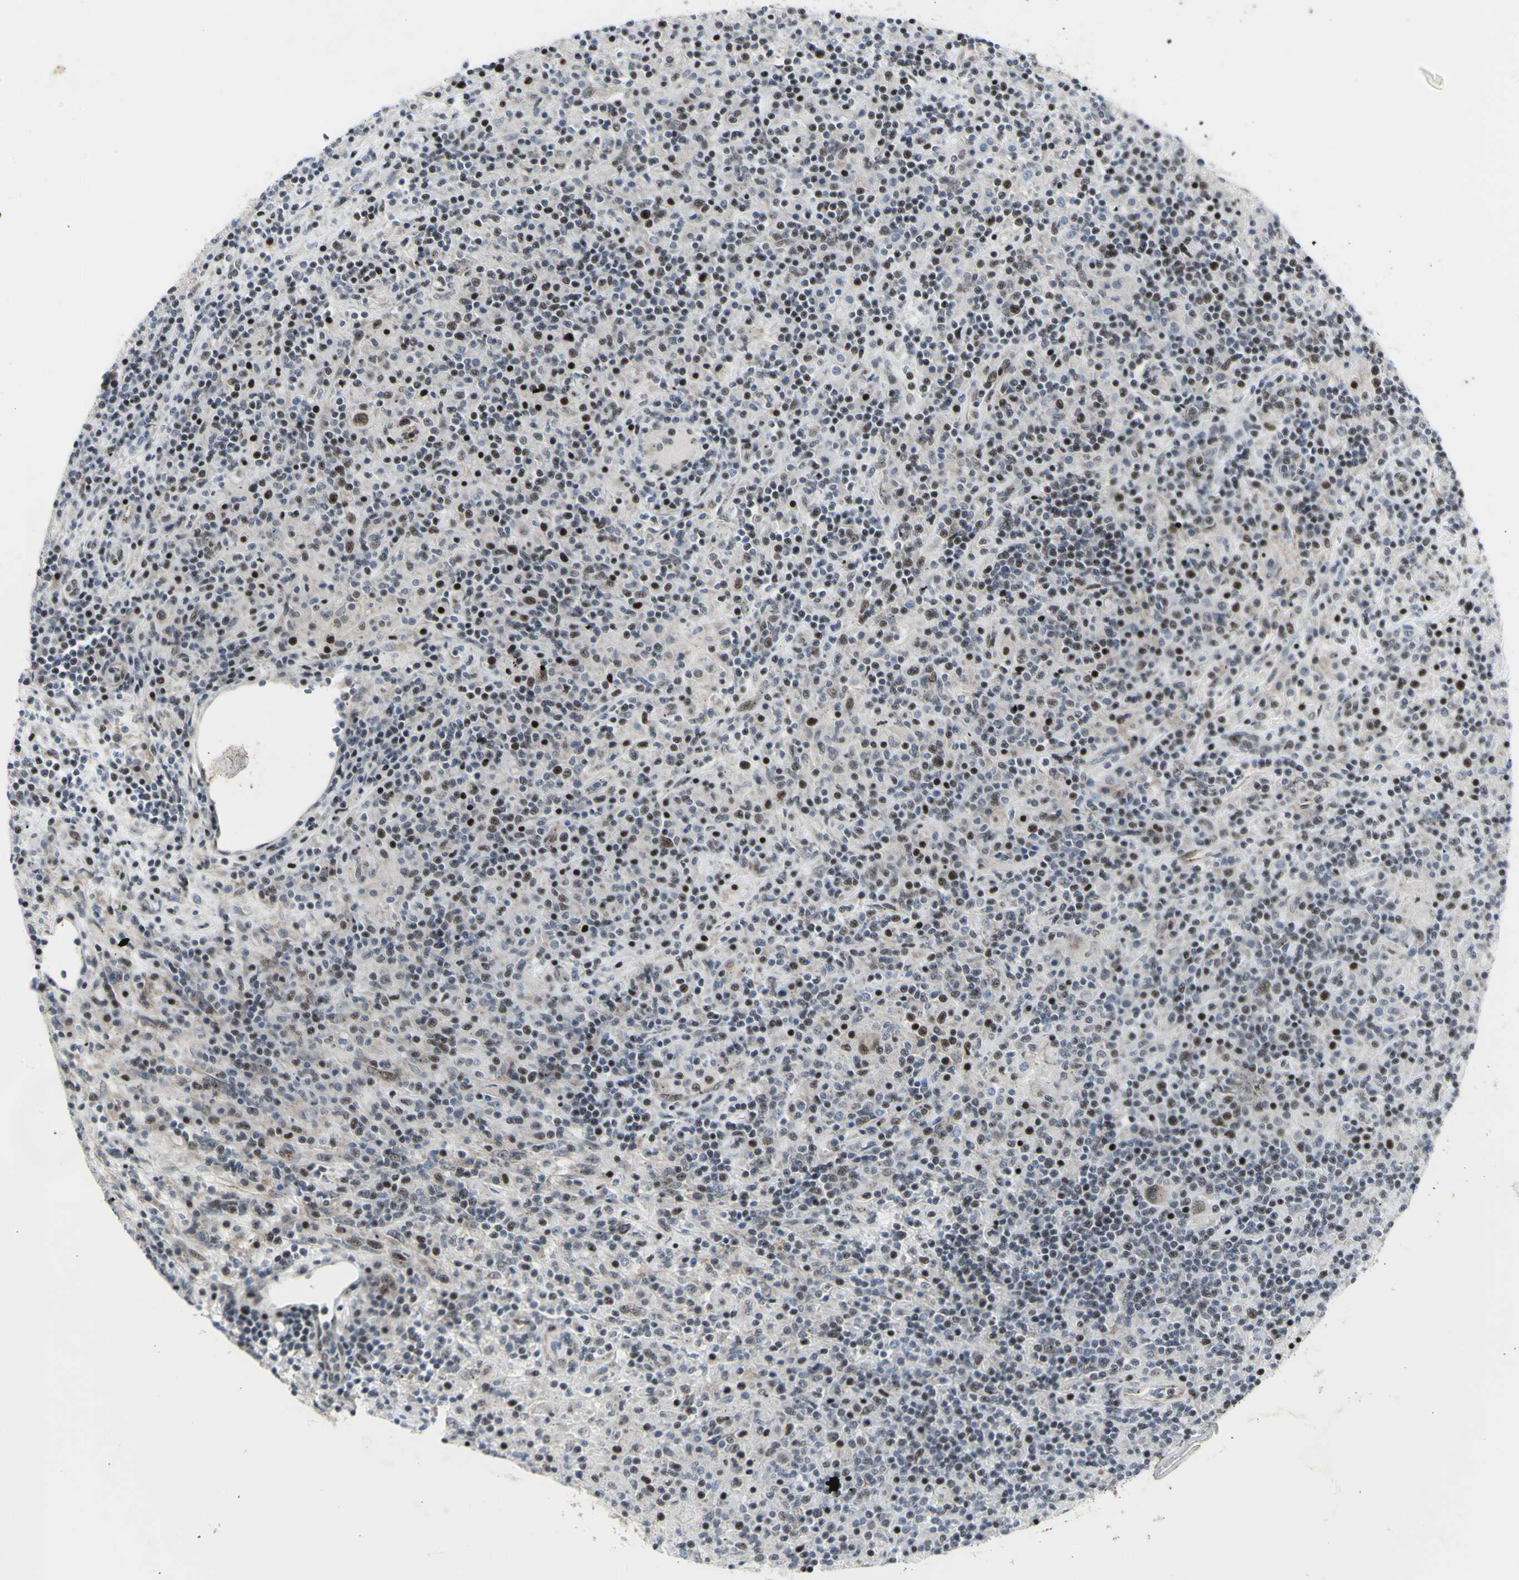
{"staining": {"intensity": "weak", "quantity": ">75%", "location": "cytoplasmic/membranous,nuclear"}, "tissue": "lymphoma", "cell_type": "Tumor cells", "image_type": "cancer", "snomed": [{"axis": "morphology", "description": "Hodgkin's disease, NOS"}, {"axis": "topography", "description": "Lymph node"}], "caption": "Immunohistochemical staining of human Hodgkin's disease displays low levels of weak cytoplasmic/membranous and nuclear protein positivity in about >75% of tumor cells. The protein is stained brown, and the nuclei are stained in blue (DAB IHC with brightfield microscopy, high magnification).", "gene": "DHRS7B", "patient": {"sex": "male", "age": 70}}